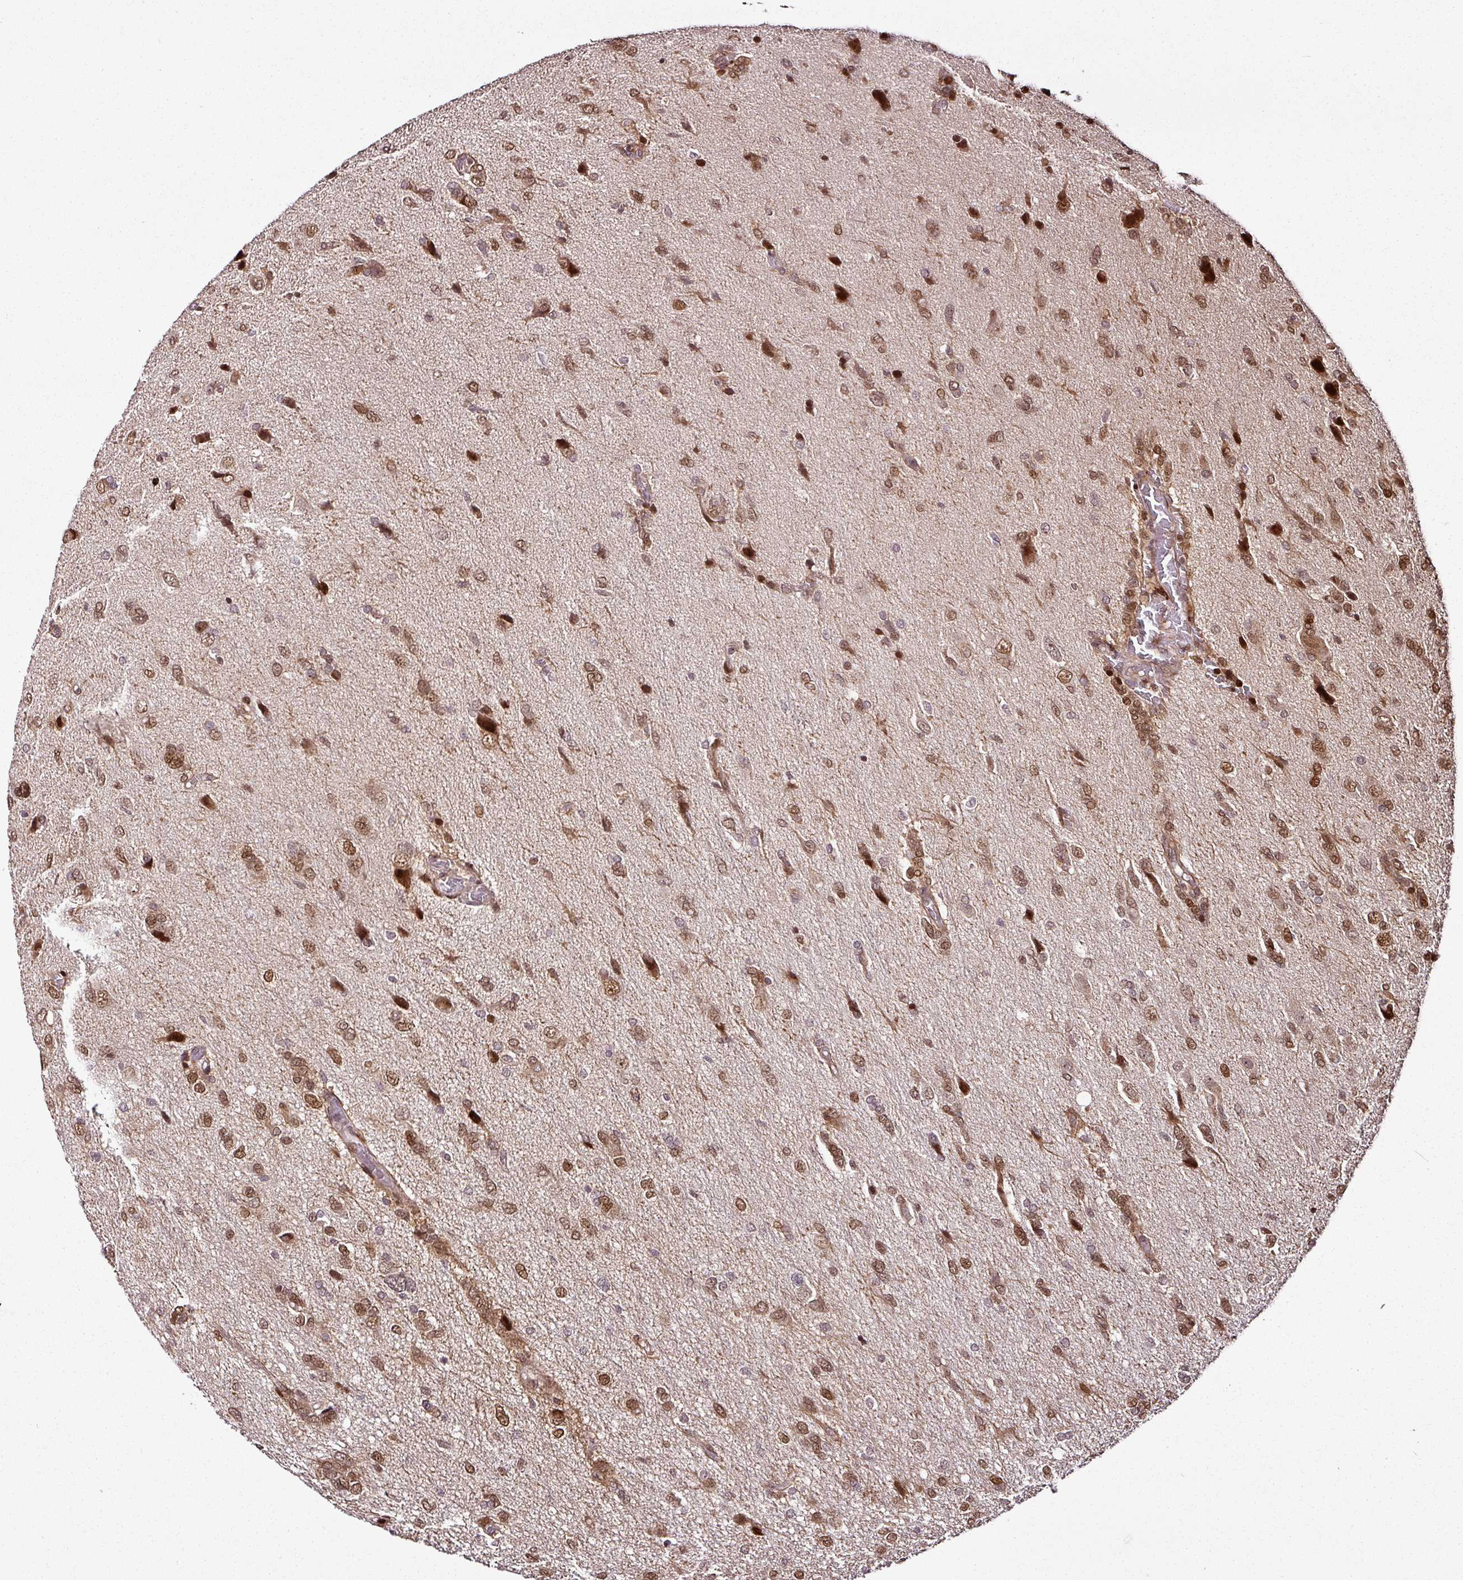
{"staining": {"intensity": "moderate", "quantity": ">75%", "location": "nuclear"}, "tissue": "glioma", "cell_type": "Tumor cells", "image_type": "cancer", "snomed": [{"axis": "morphology", "description": "Glioma, malignant, High grade"}, {"axis": "topography", "description": "Brain"}], "caption": "Immunohistochemistry photomicrograph of human malignant glioma (high-grade) stained for a protein (brown), which displays medium levels of moderate nuclear staining in about >75% of tumor cells.", "gene": "COPRS", "patient": {"sex": "female", "age": 59}}